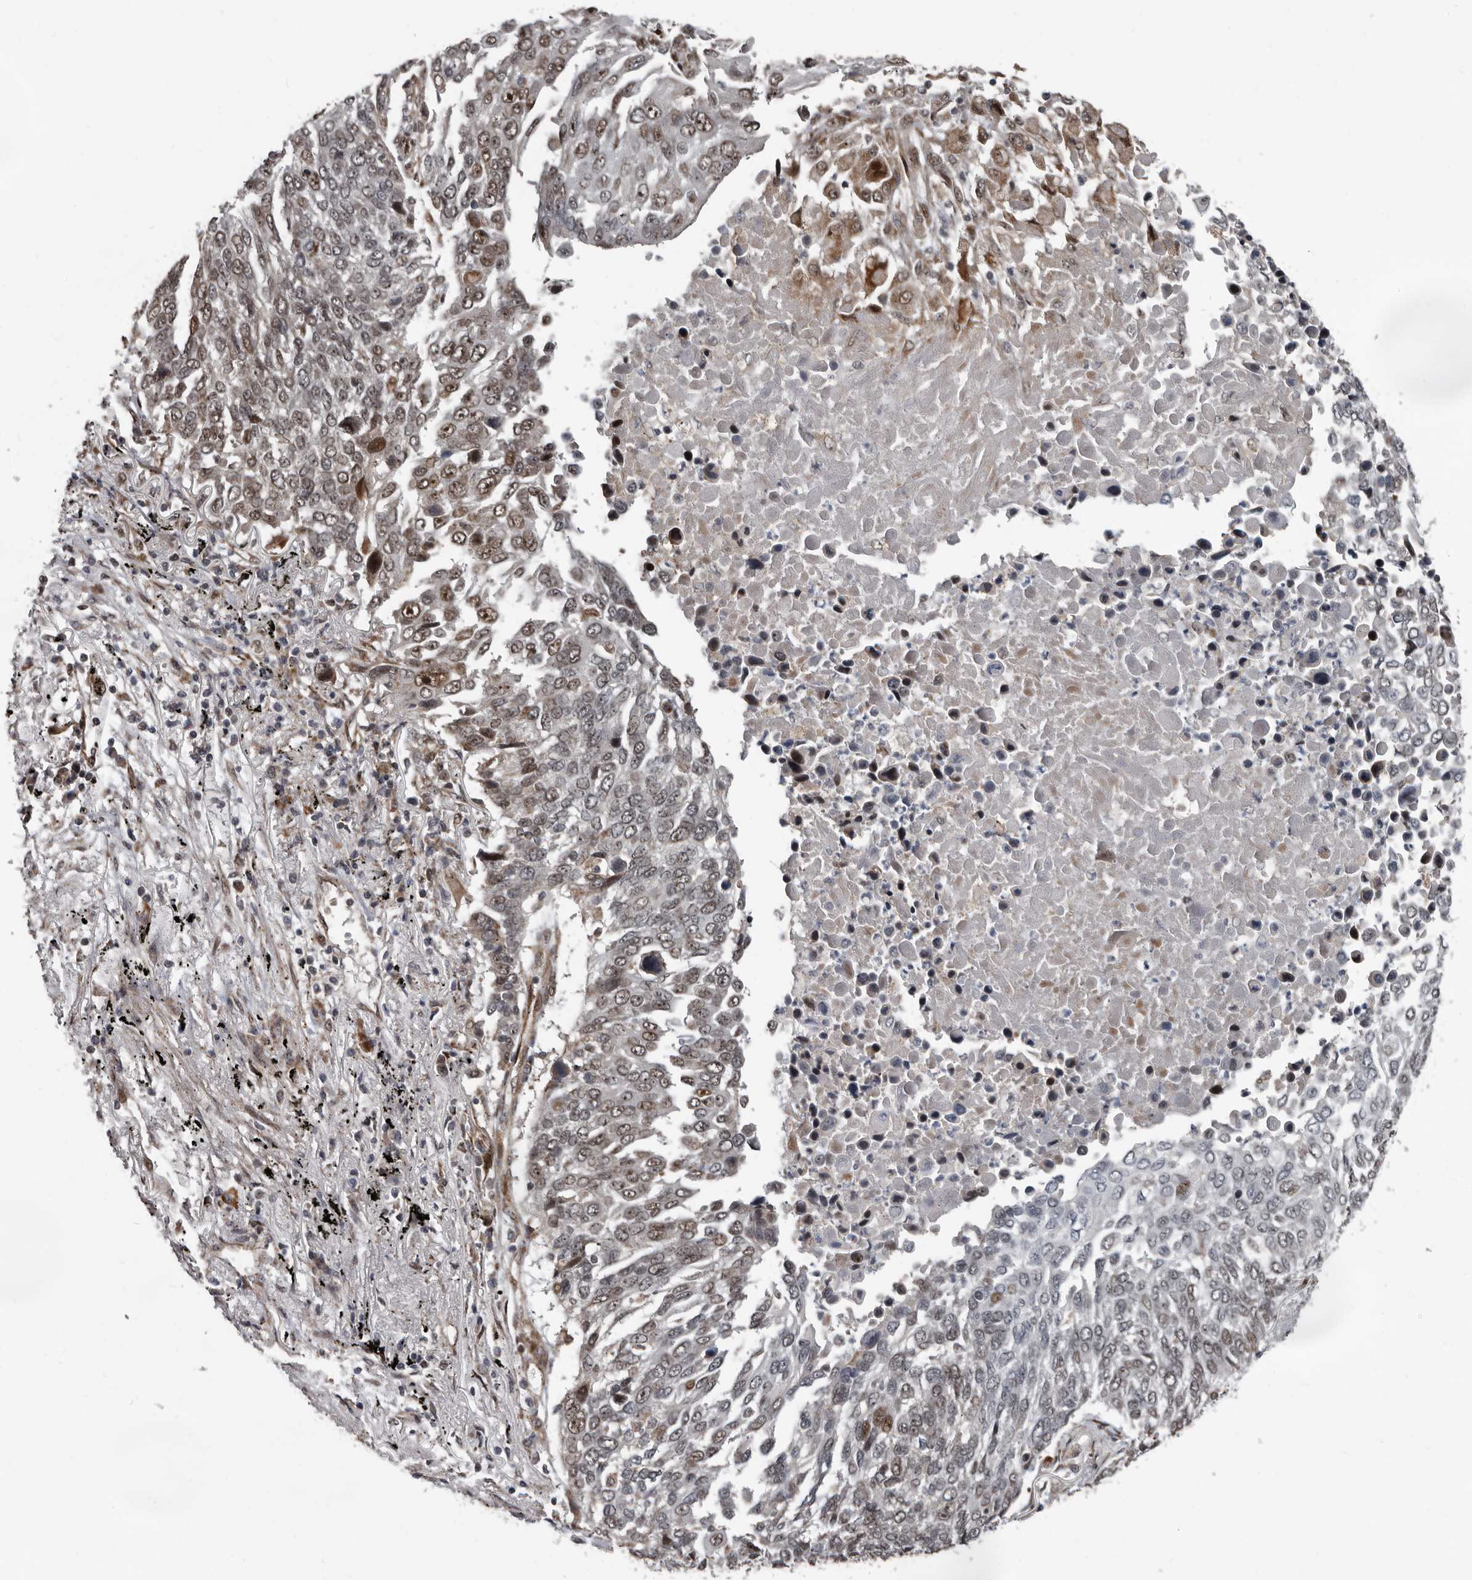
{"staining": {"intensity": "moderate", "quantity": "25%-75%", "location": "cytoplasmic/membranous,nuclear"}, "tissue": "lung cancer", "cell_type": "Tumor cells", "image_type": "cancer", "snomed": [{"axis": "morphology", "description": "Squamous cell carcinoma, NOS"}, {"axis": "topography", "description": "Lung"}], "caption": "Tumor cells display medium levels of moderate cytoplasmic/membranous and nuclear positivity in approximately 25%-75% of cells in human lung cancer (squamous cell carcinoma).", "gene": "CHD1L", "patient": {"sex": "male", "age": 66}}